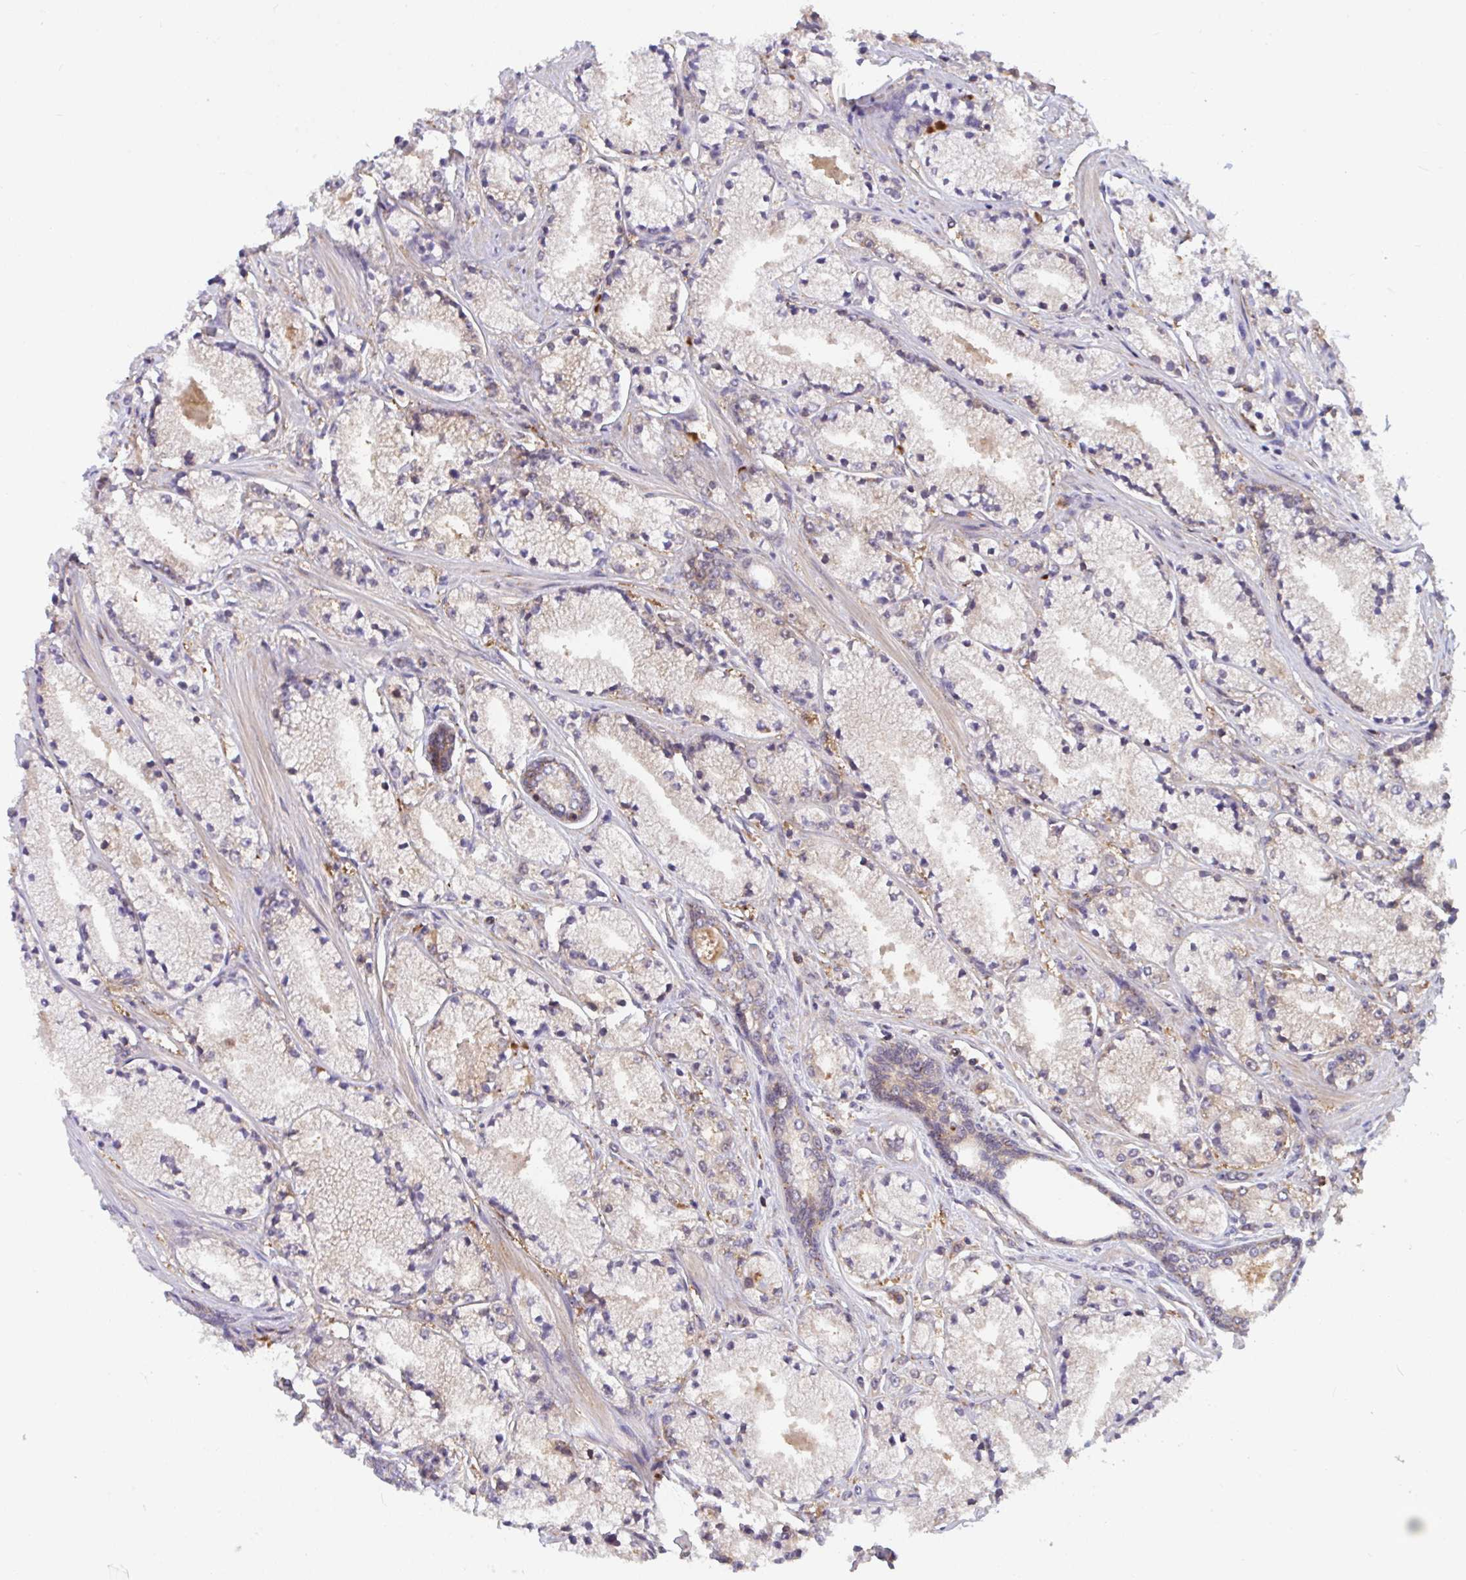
{"staining": {"intensity": "weak", "quantity": "25%-75%", "location": "cytoplasmic/membranous"}, "tissue": "prostate cancer", "cell_type": "Tumor cells", "image_type": "cancer", "snomed": [{"axis": "morphology", "description": "Adenocarcinoma, High grade"}, {"axis": "topography", "description": "Prostate"}], "caption": "Immunohistochemistry (IHC) photomicrograph of high-grade adenocarcinoma (prostate) stained for a protein (brown), which exhibits low levels of weak cytoplasmic/membranous staining in about 25%-75% of tumor cells.", "gene": "LMNTD2", "patient": {"sex": "male", "age": 63}}